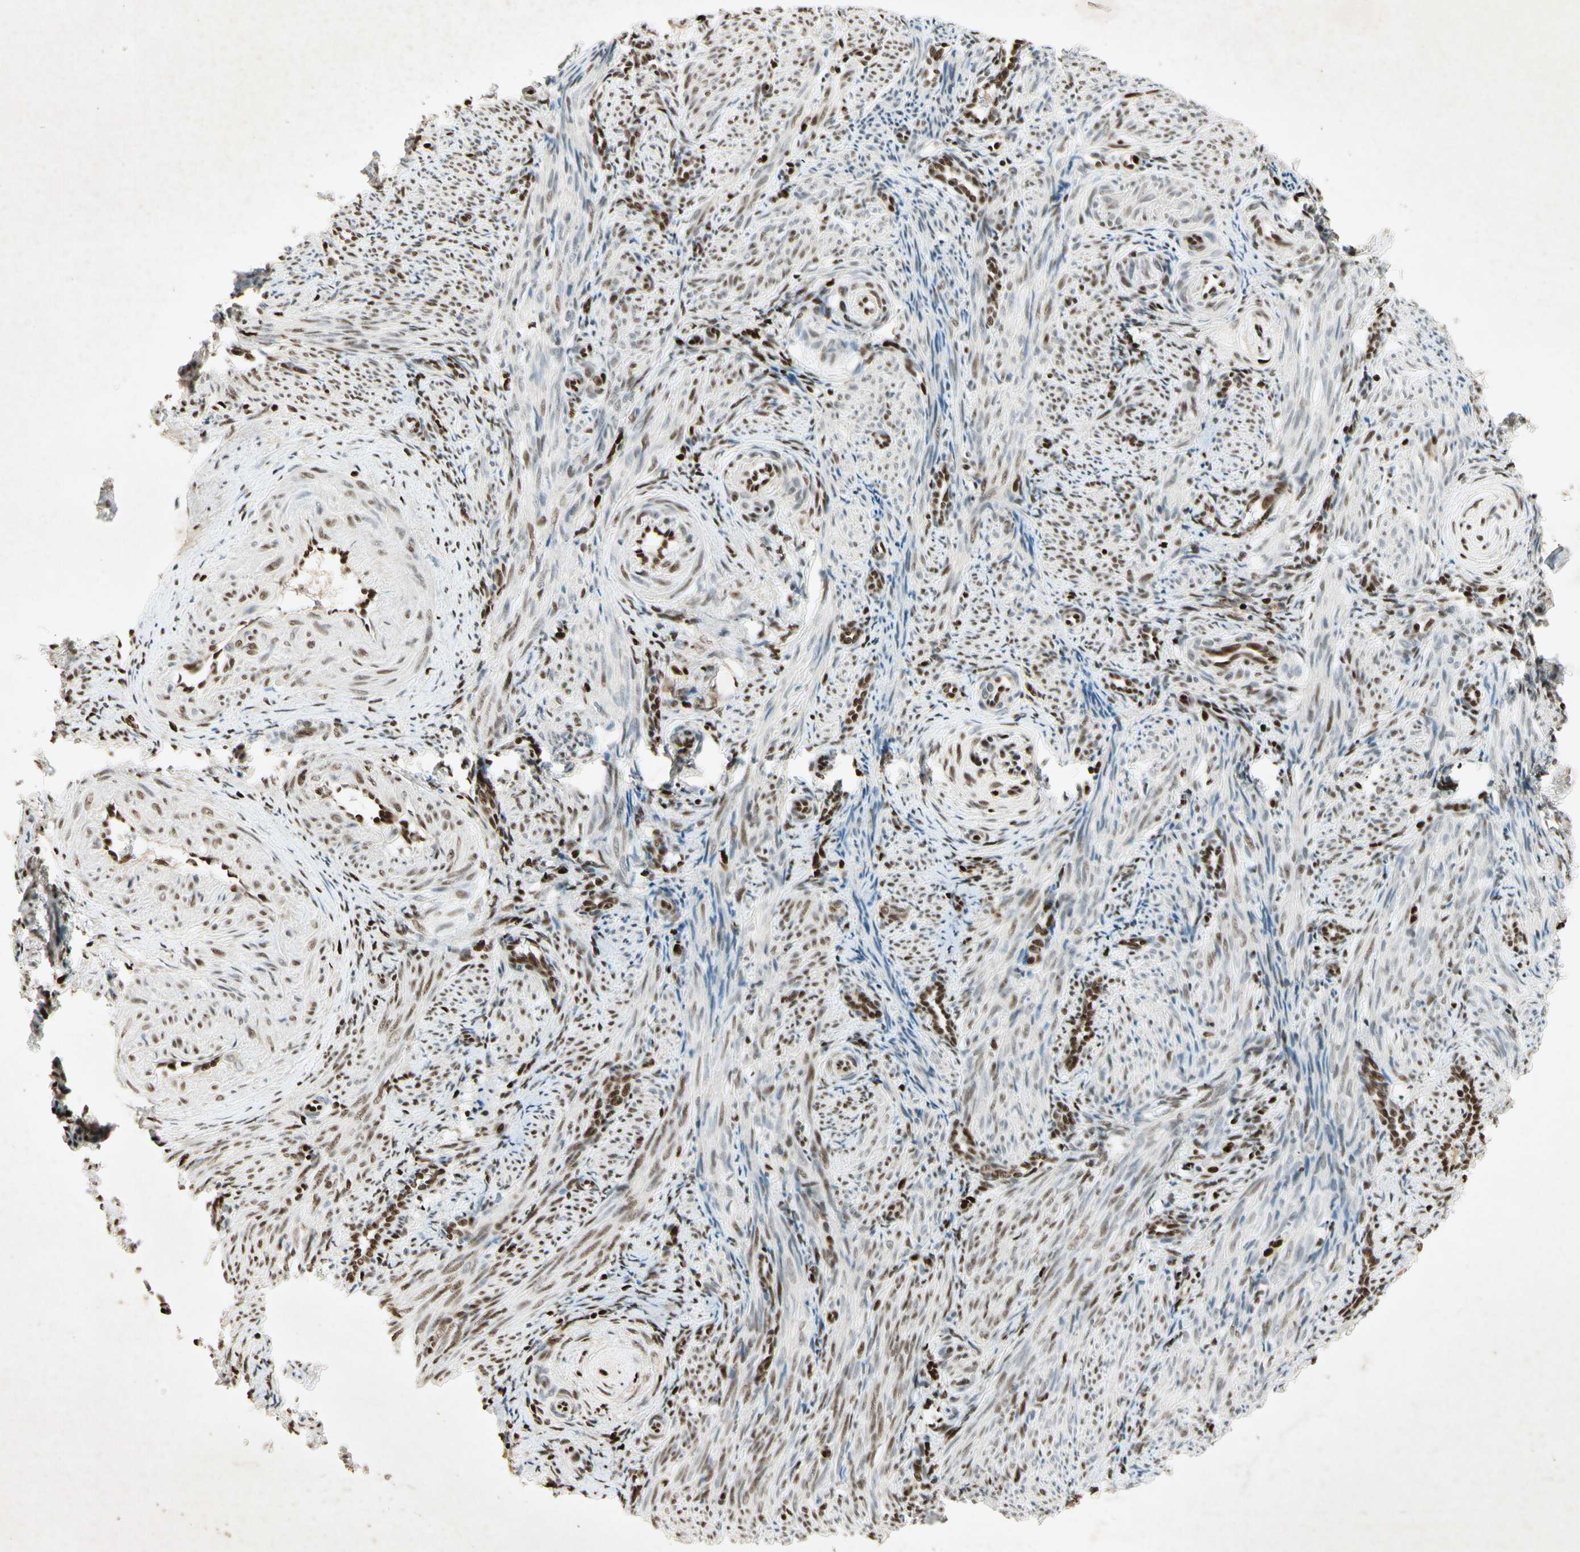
{"staining": {"intensity": "strong", "quantity": "25%-75%", "location": "nuclear"}, "tissue": "smooth muscle", "cell_type": "Smooth muscle cells", "image_type": "normal", "snomed": [{"axis": "morphology", "description": "Normal tissue, NOS"}, {"axis": "topography", "description": "Endometrium"}], "caption": "Protein staining by immunohistochemistry (IHC) displays strong nuclear positivity in approximately 25%-75% of smooth muscle cells in normal smooth muscle.", "gene": "RNF43", "patient": {"sex": "female", "age": 33}}